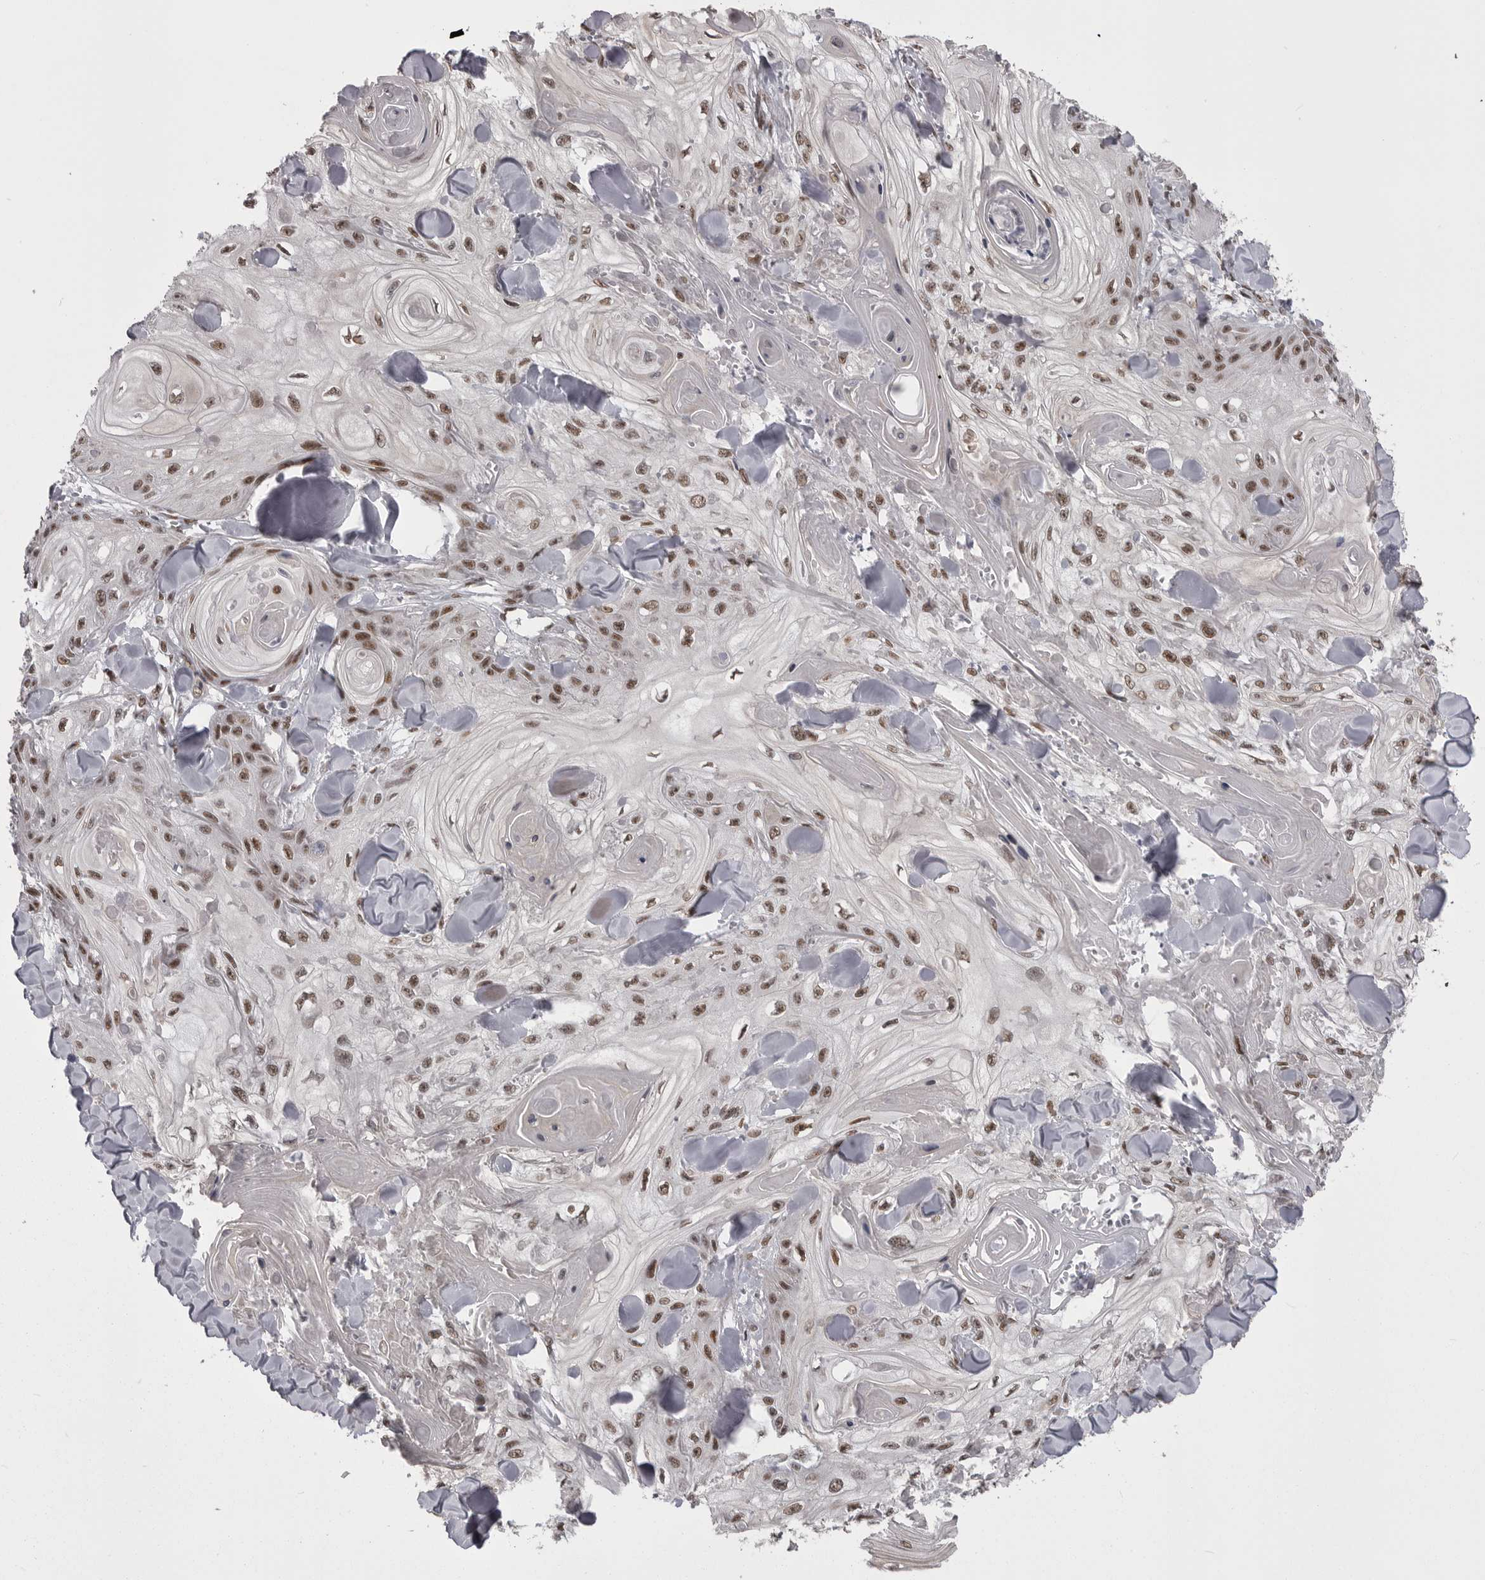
{"staining": {"intensity": "moderate", "quantity": ">75%", "location": "nuclear"}, "tissue": "skin cancer", "cell_type": "Tumor cells", "image_type": "cancer", "snomed": [{"axis": "morphology", "description": "Squamous cell carcinoma, NOS"}, {"axis": "topography", "description": "Skin"}], "caption": "Immunohistochemical staining of human squamous cell carcinoma (skin) exhibits medium levels of moderate nuclear protein positivity in approximately >75% of tumor cells. Nuclei are stained in blue.", "gene": "MEPCE", "patient": {"sex": "male", "age": 74}}